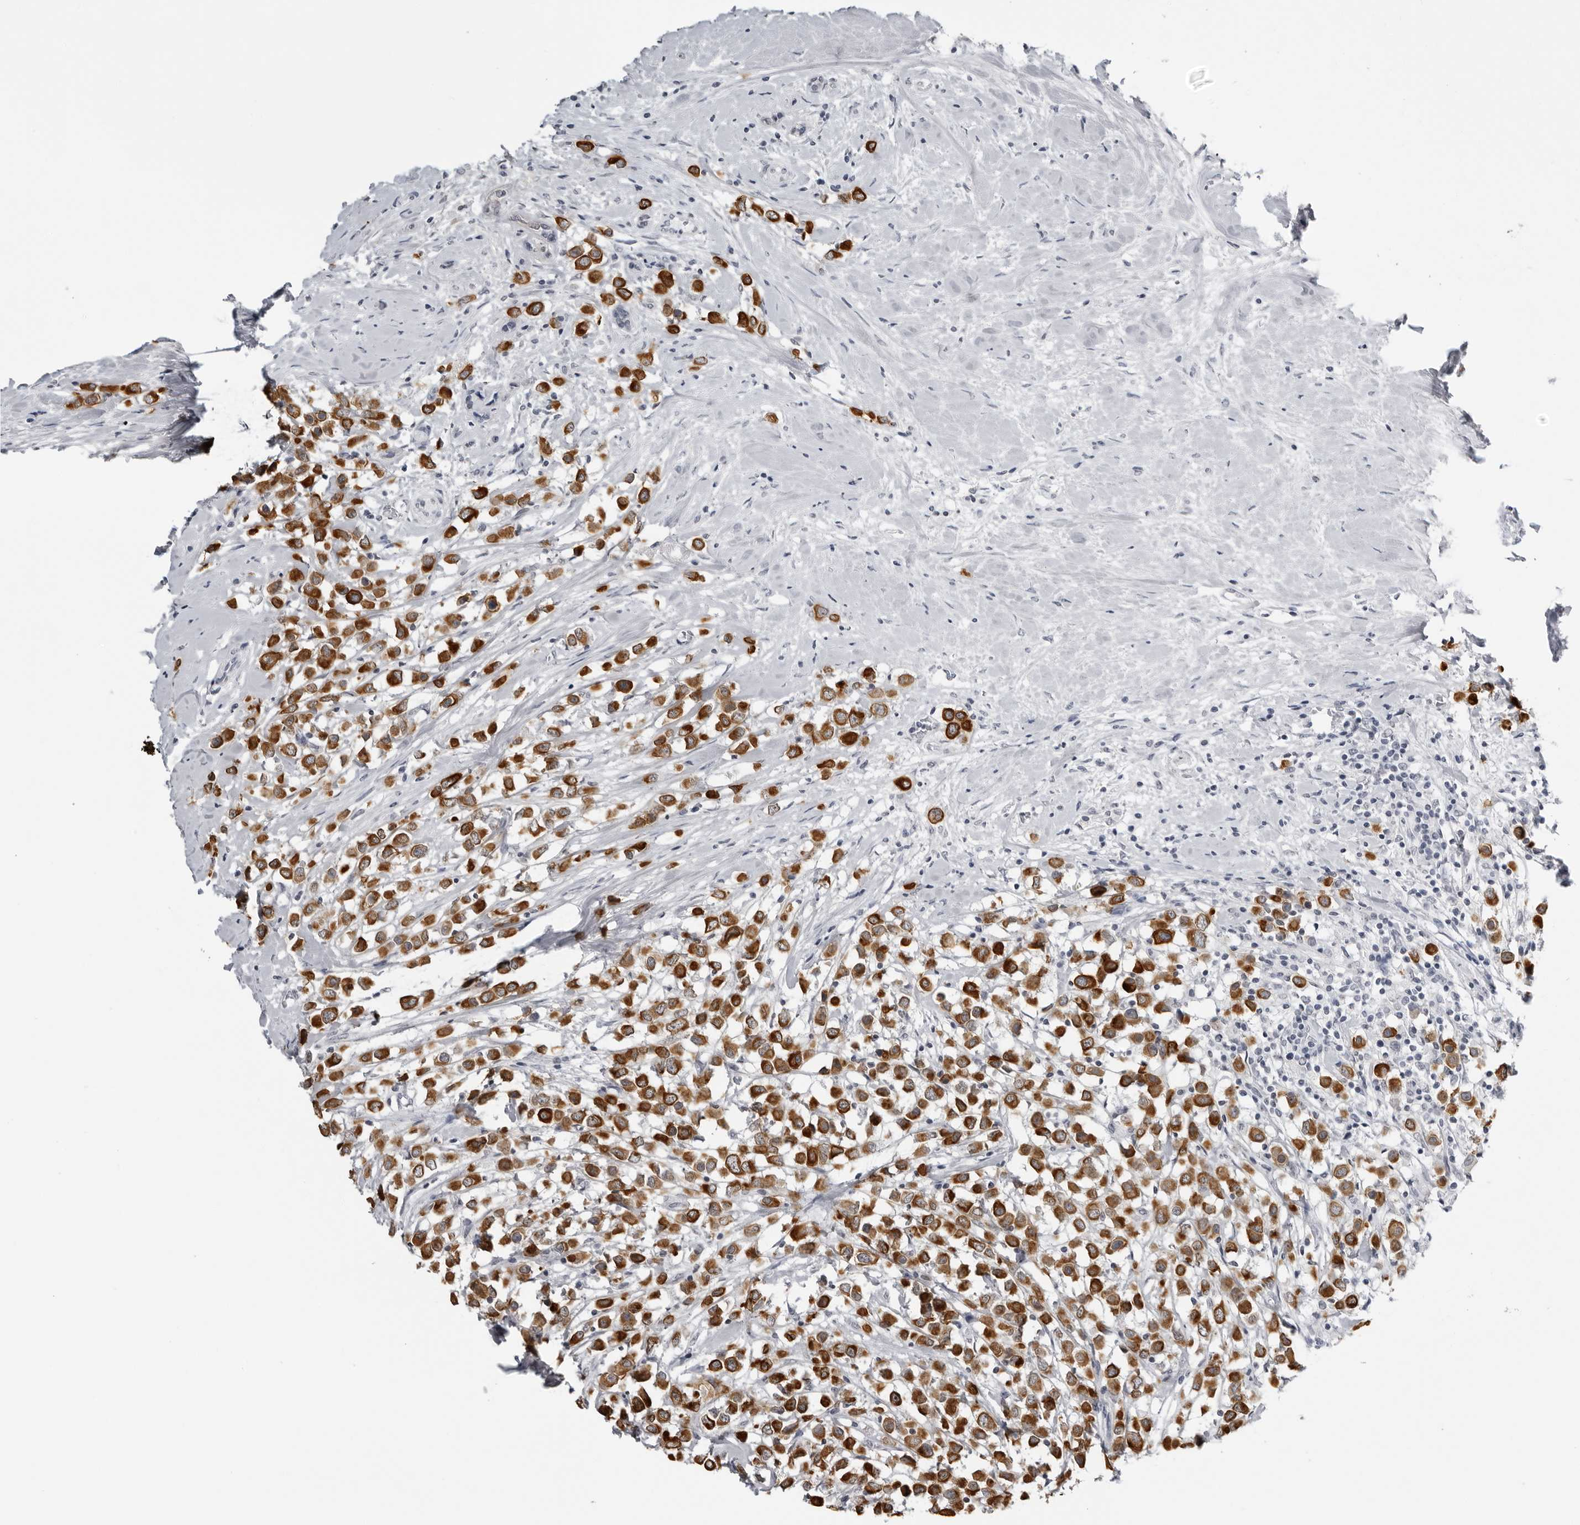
{"staining": {"intensity": "strong", "quantity": ">75%", "location": "cytoplasmic/membranous"}, "tissue": "breast cancer", "cell_type": "Tumor cells", "image_type": "cancer", "snomed": [{"axis": "morphology", "description": "Duct carcinoma"}, {"axis": "topography", "description": "Breast"}], "caption": "High-power microscopy captured an immunohistochemistry (IHC) micrograph of breast cancer (invasive ductal carcinoma), revealing strong cytoplasmic/membranous positivity in about >75% of tumor cells.", "gene": "SERPINF2", "patient": {"sex": "female", "age": 61}}